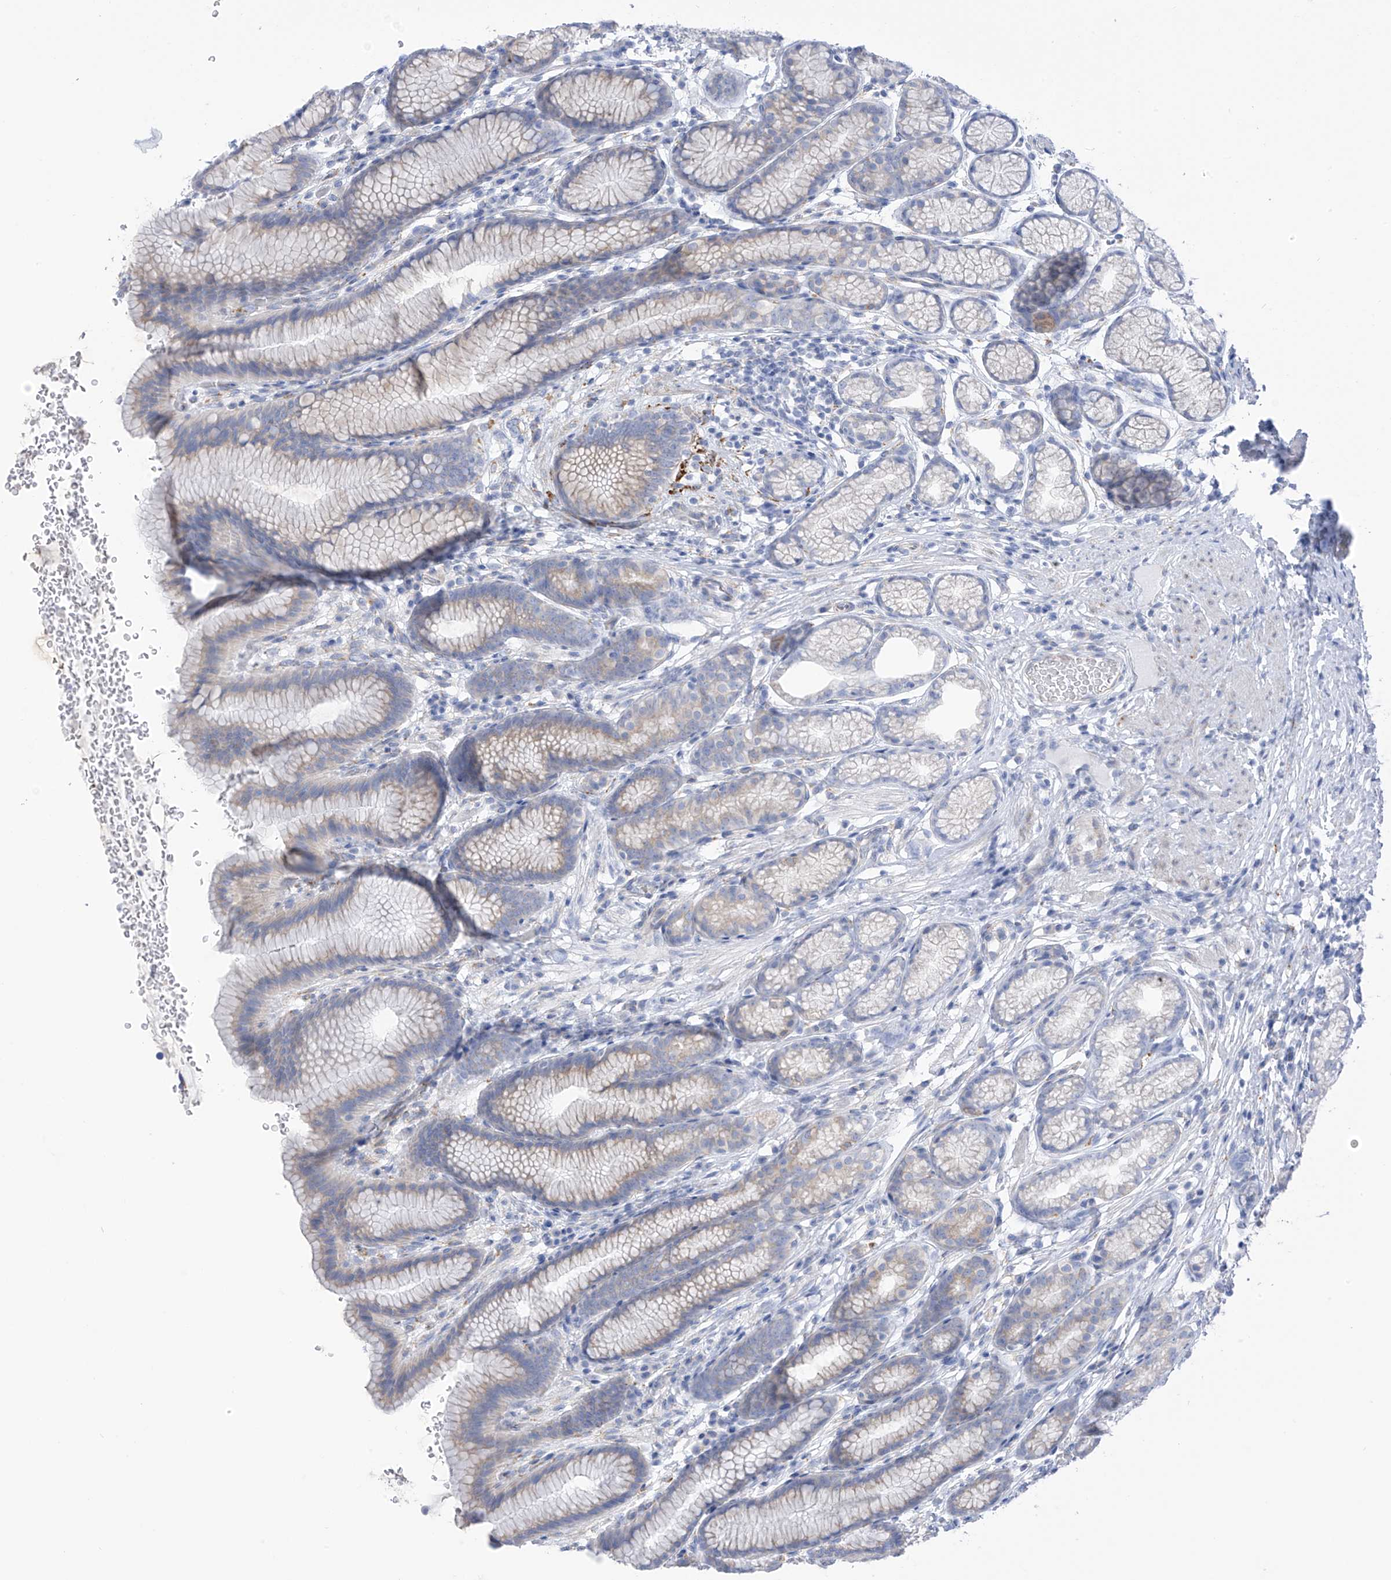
{"staining": {"intensity": "weak", "quantity": "25%-75%", "location": "cytoplasmic/membranous"}, "tissue": "stomach", "cell_type": "Glandular cells", "image_type": "normal", "snomed": [{"axis": "morphology", "description": "Normal tissue, NOS"}, {"axis": "topography", "description": "Stomach"}], "caption": "Stomach stained with a brown dye shows weak cytoplasmic/membranous positive expression in about 25%-75% of glandular cells.", "gene": "RCN2", "patient": {"sex": "male", "age": 42}}